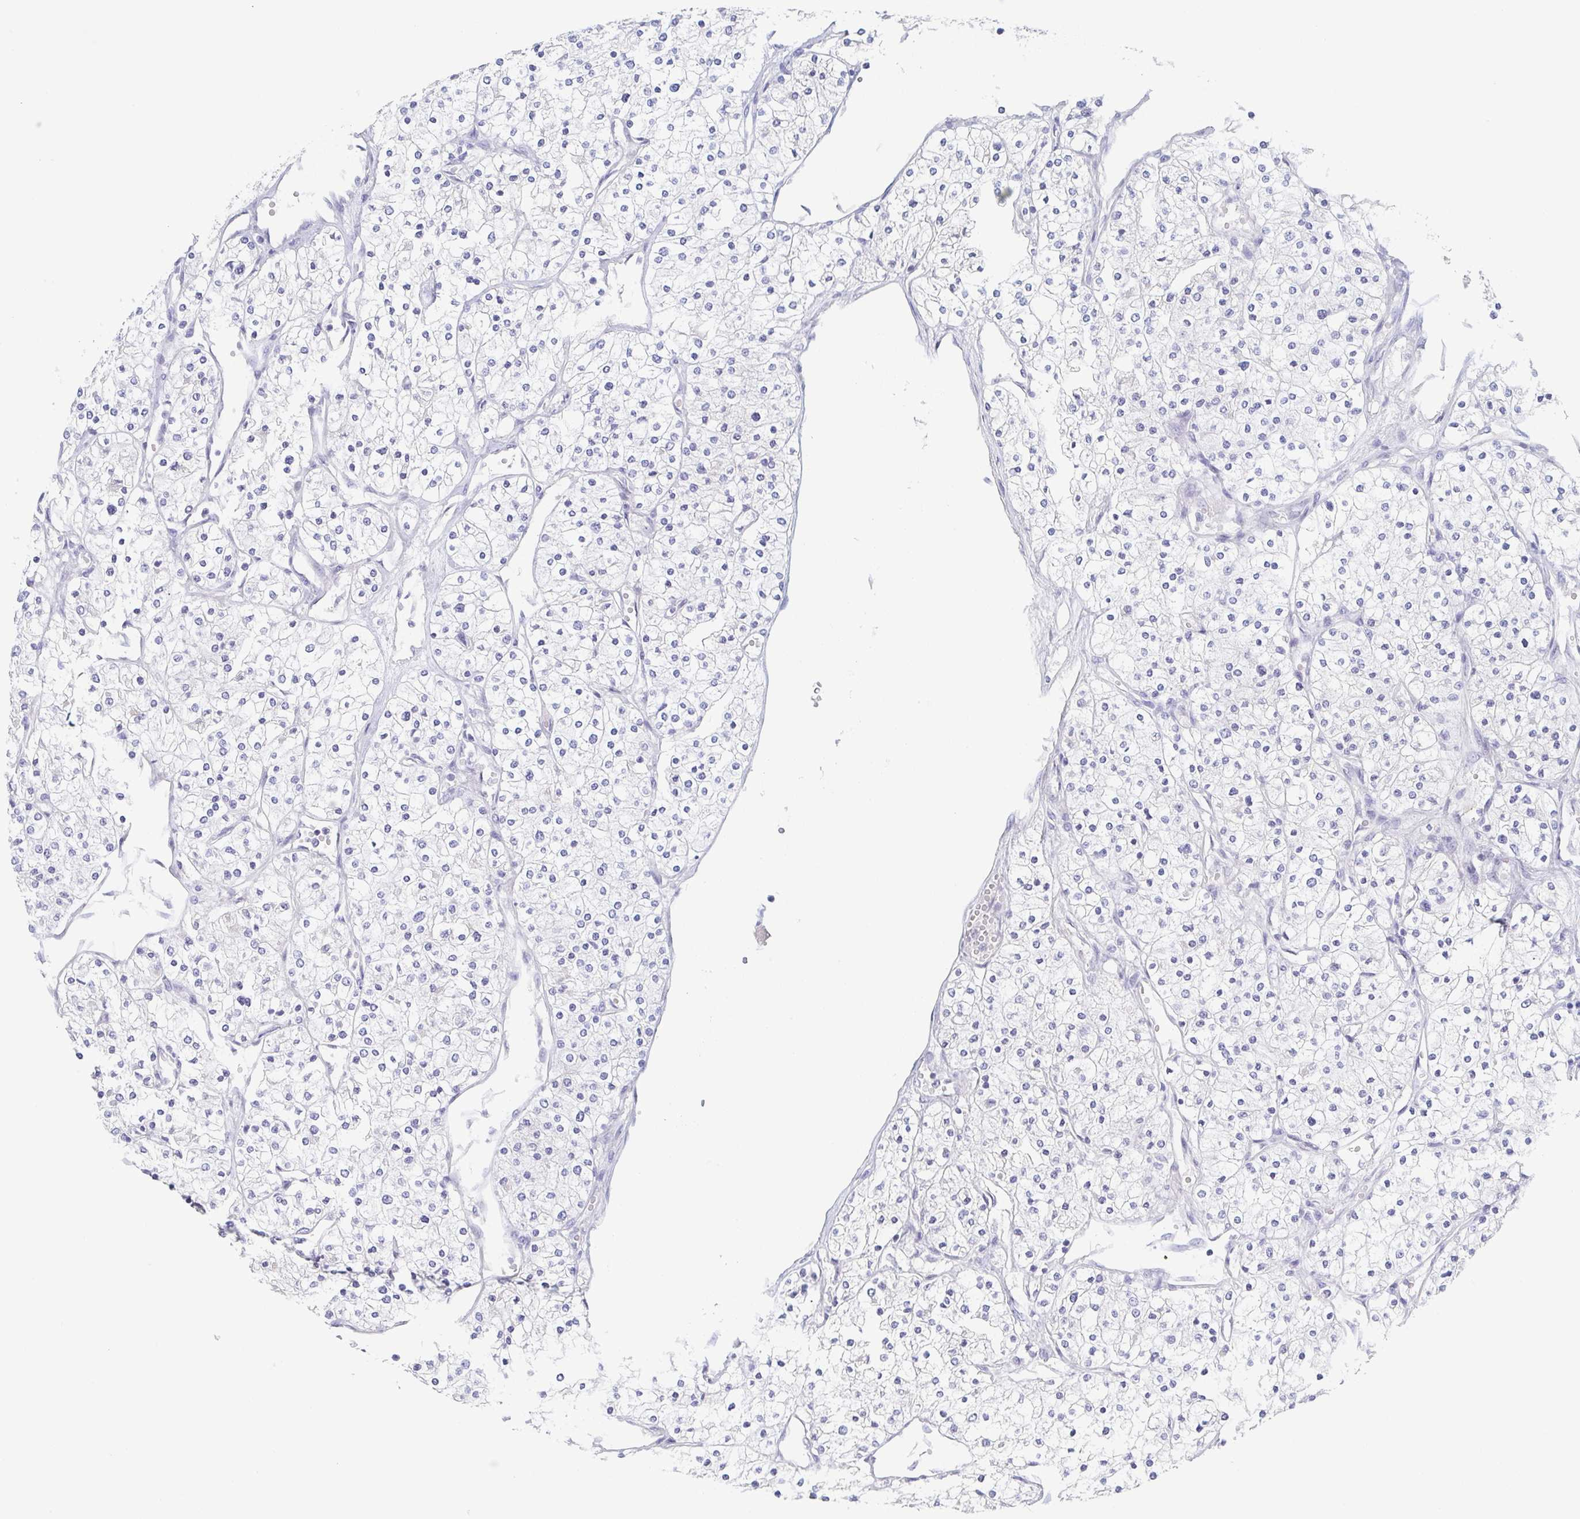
{"staining": {"intensity": "negative", "quantity": "none", "location": "none"}, "tissue": "renal cancer", "cell_type": "Tumor cells", "image_type": "cancer", "snomed": [{"axis": "morphology", "description": "Adenocarcinoma, NOS"}, {"axis": "topography", "description": "Kidney"}], "caption": "Protein analysis of adenocarcinoma (renal) demonstrates no significant expression in tumor cells. (DAB (3,3'-diaminobenzidine) immunohistochemistry (IHC), high magnification).", "gene": "RHOV", "patient": {"sex": "male", "age": 80}}